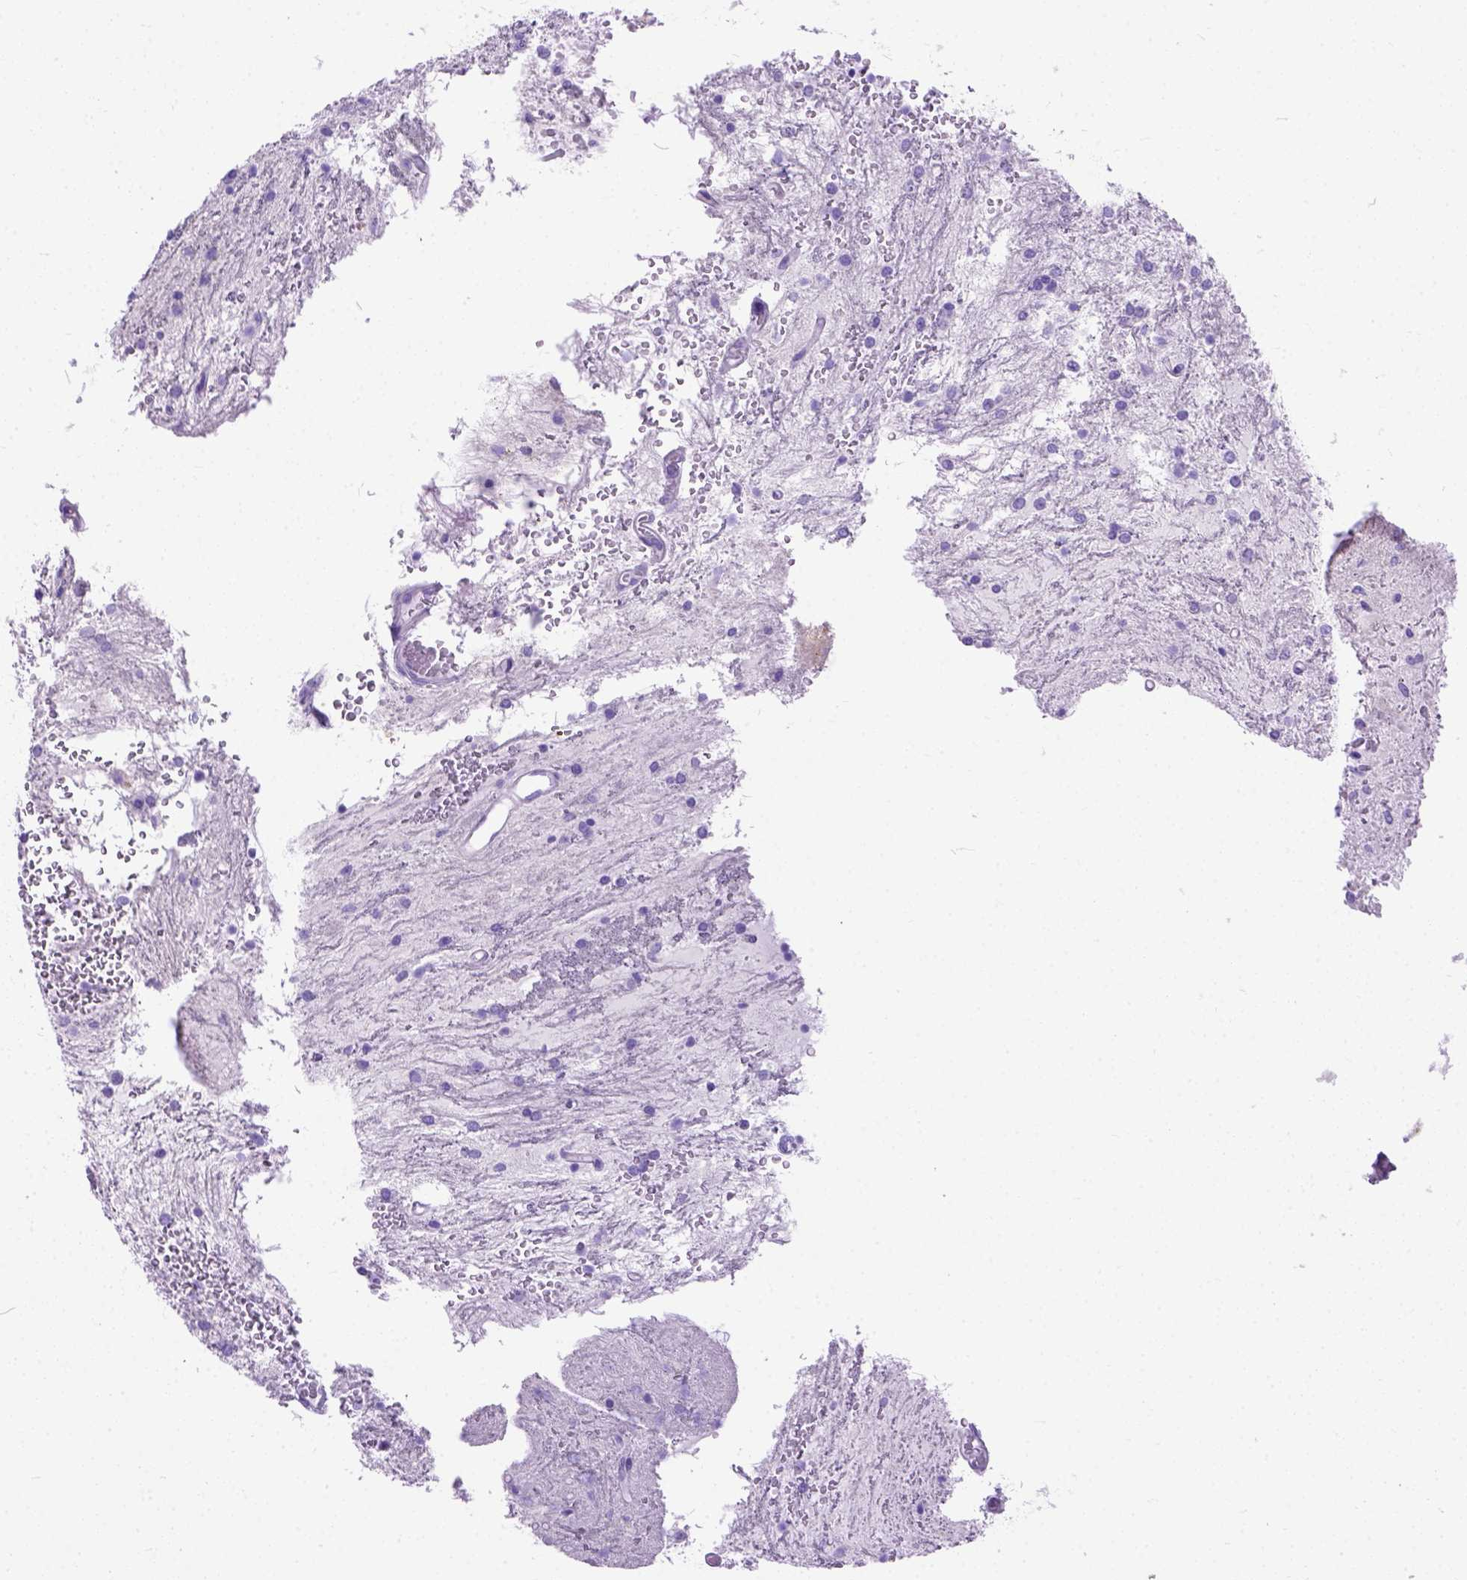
{"staining": {"intensity": "negative", "quantity": "none", "location": "none"}, "tissue": "glioma", "cell_type": "Tumor cells", "image_type": "cancer", "snomed": [{"axis": "morphology", "description": "Glioma, malignant, Low grade"}, {"axis": "topography", "description": "Cerebellum"}], "caption": "Tumor cells are negative for brown protein staining in malignant glioma (low-grade). Nuclei are stained in blue.", "gene": "ODAD3", "patient": {"sex": "female", "age": 14}}